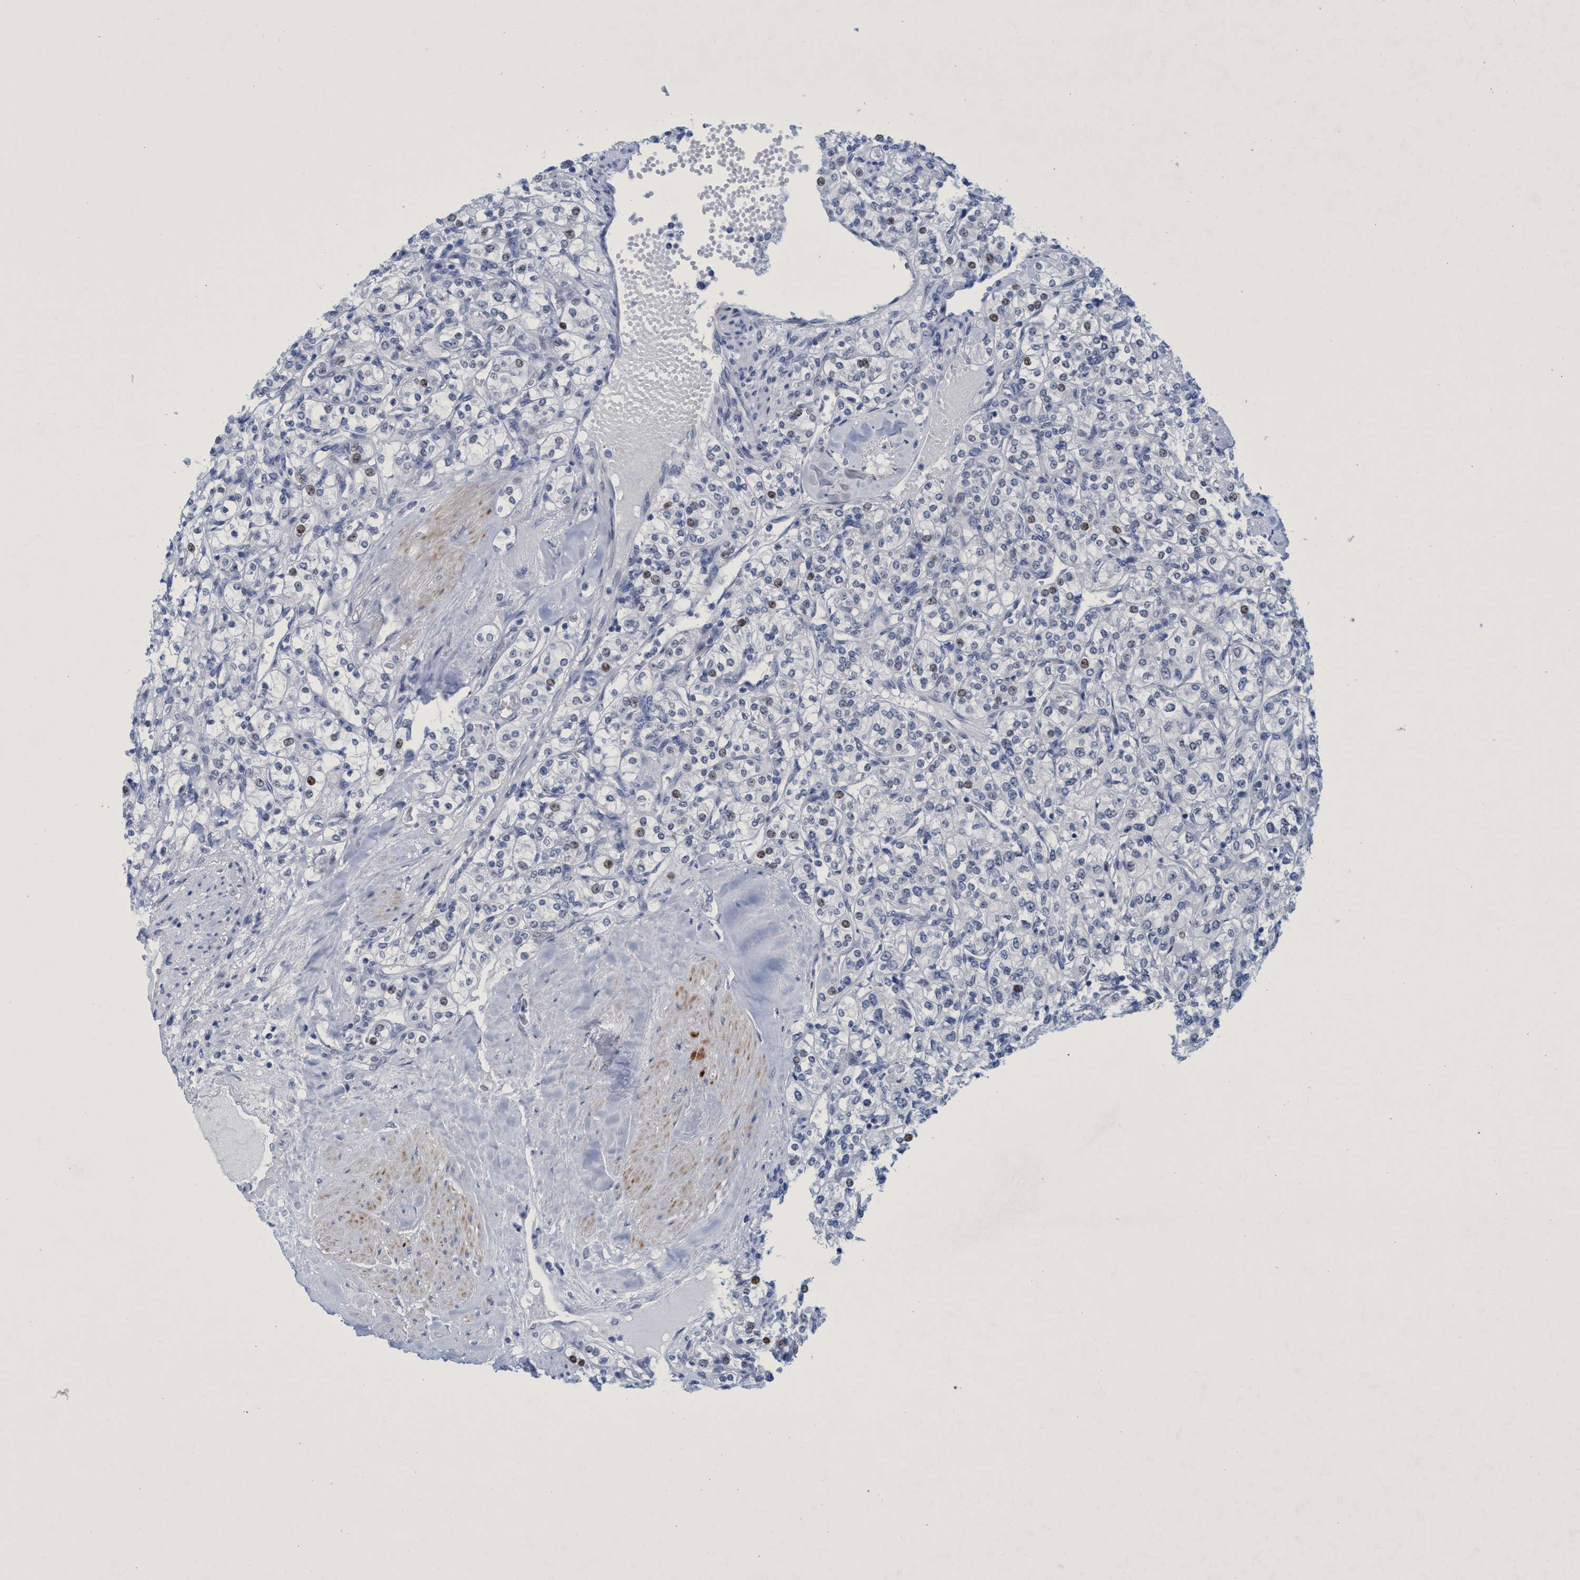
{"staining": {"intensity": "moderate", "quantity": "<25%", "location": "nuclear"}, "tissue": "renal cancer", "cell_type": "Tumor cells", "image_type": "cancer", "snomed": [{"axis": "morphology", "description": "Adenocarcinoma, NOS"}, {"axis": "topography", "description": "Kidney"}], "caption": "Protein expression by immunohistochemistry (IHC) demonstrates moderate nuclear staining in approximately <25% of tumor cells in renal adenocarcinoma.", "gene": "R3HCC1", "patient": {"sex": "male", "age": 77}}